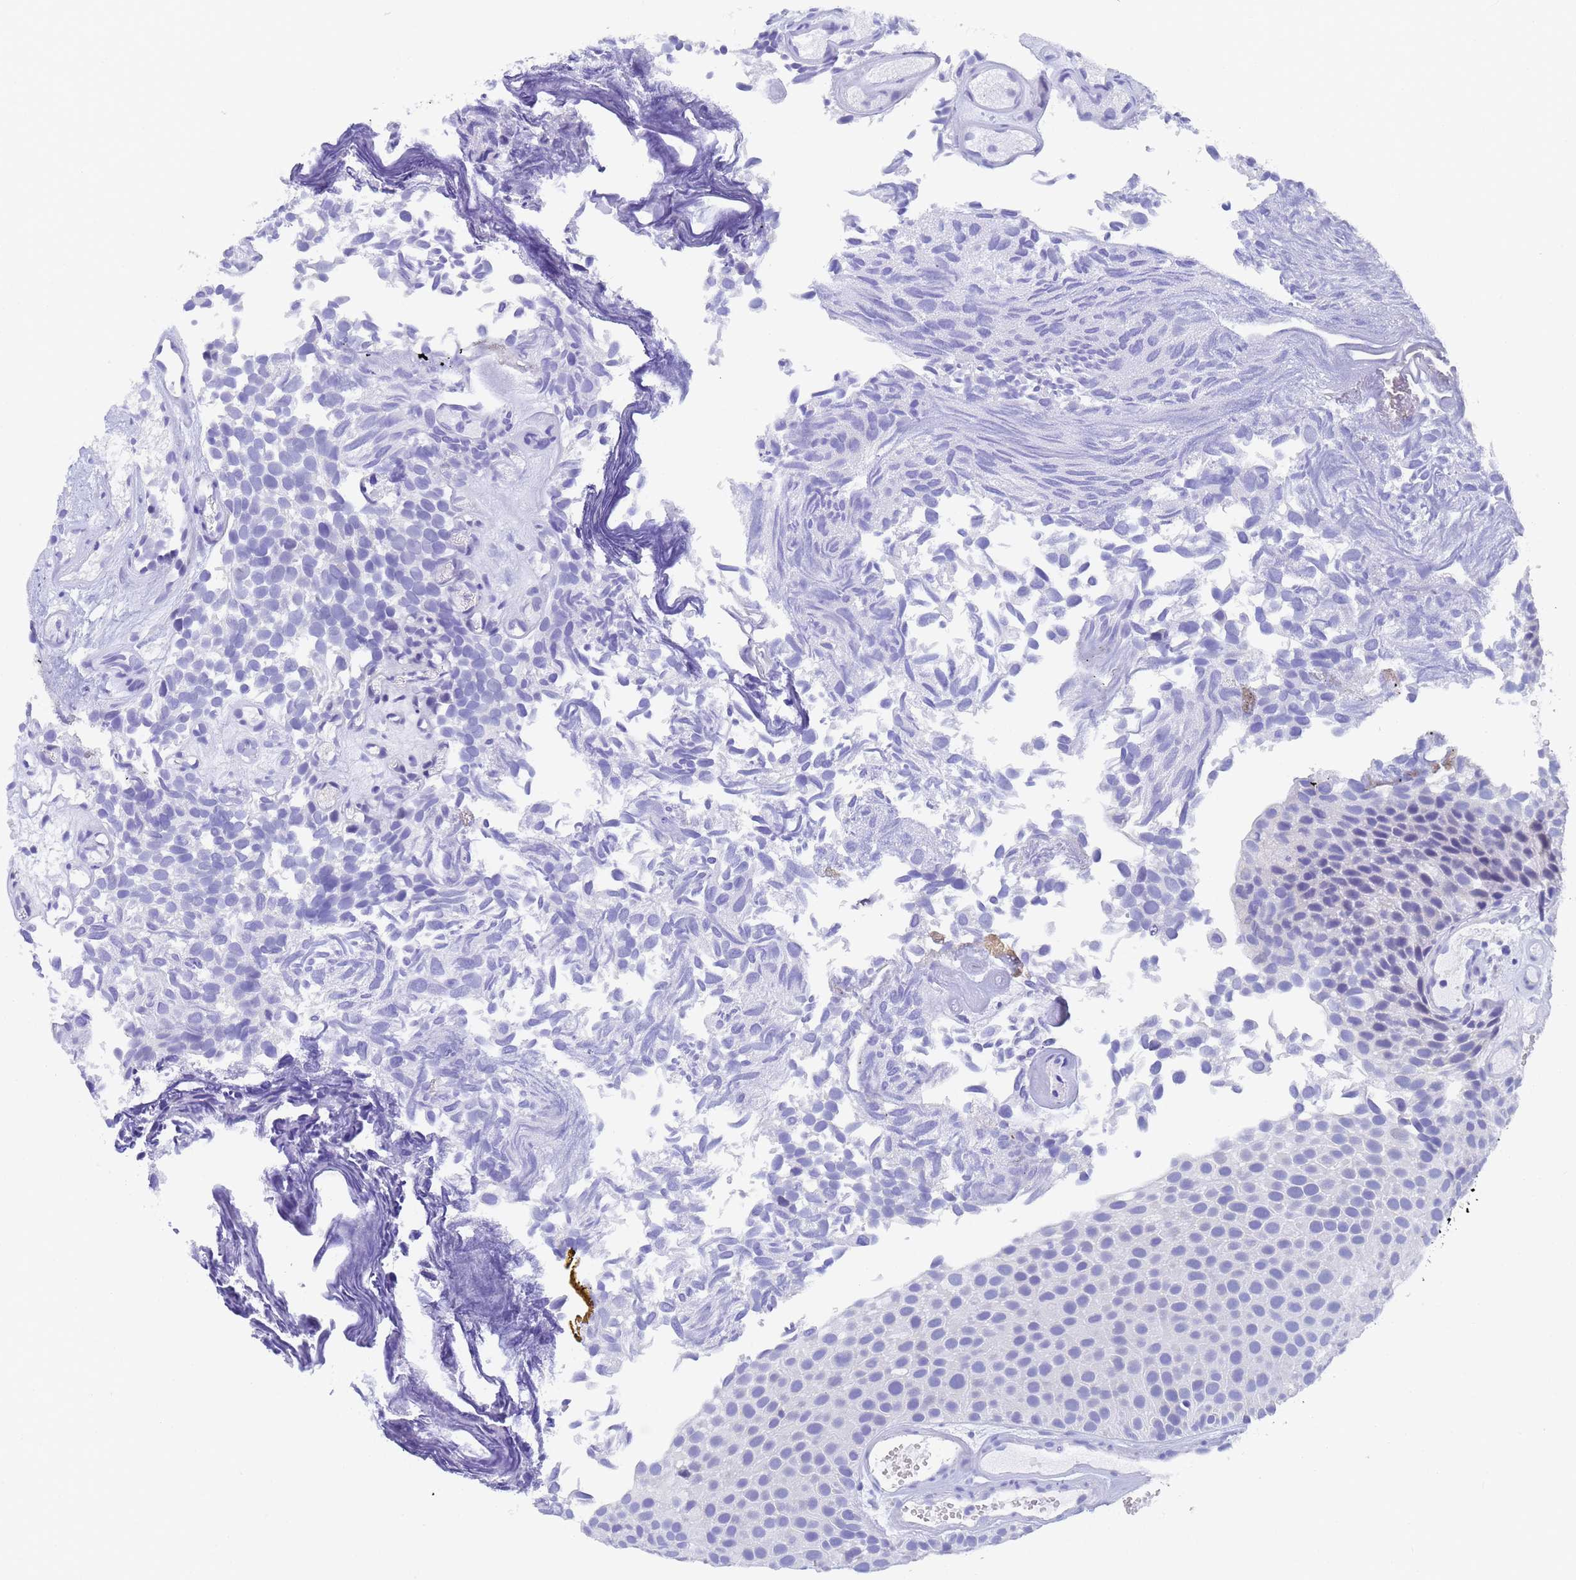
{"staining": {"intensity": "negative", "quantity": "none", "location": "none"}, "tissue": "urothelial cancer", "cell_type": "Tumor cells", "image_type": "cancer", "snomed": [{"axis": "morphology", "description": "Urothelial carcinoma, Low grade"}, {"axis": "topography", "description": "Urinary bladder"}], "caption": "Tumor cells are negative for protein expression in human urothelial carcinoma (low-grade).", "gene": "STATH", "patient": {"sex": "male", "age": 89}}